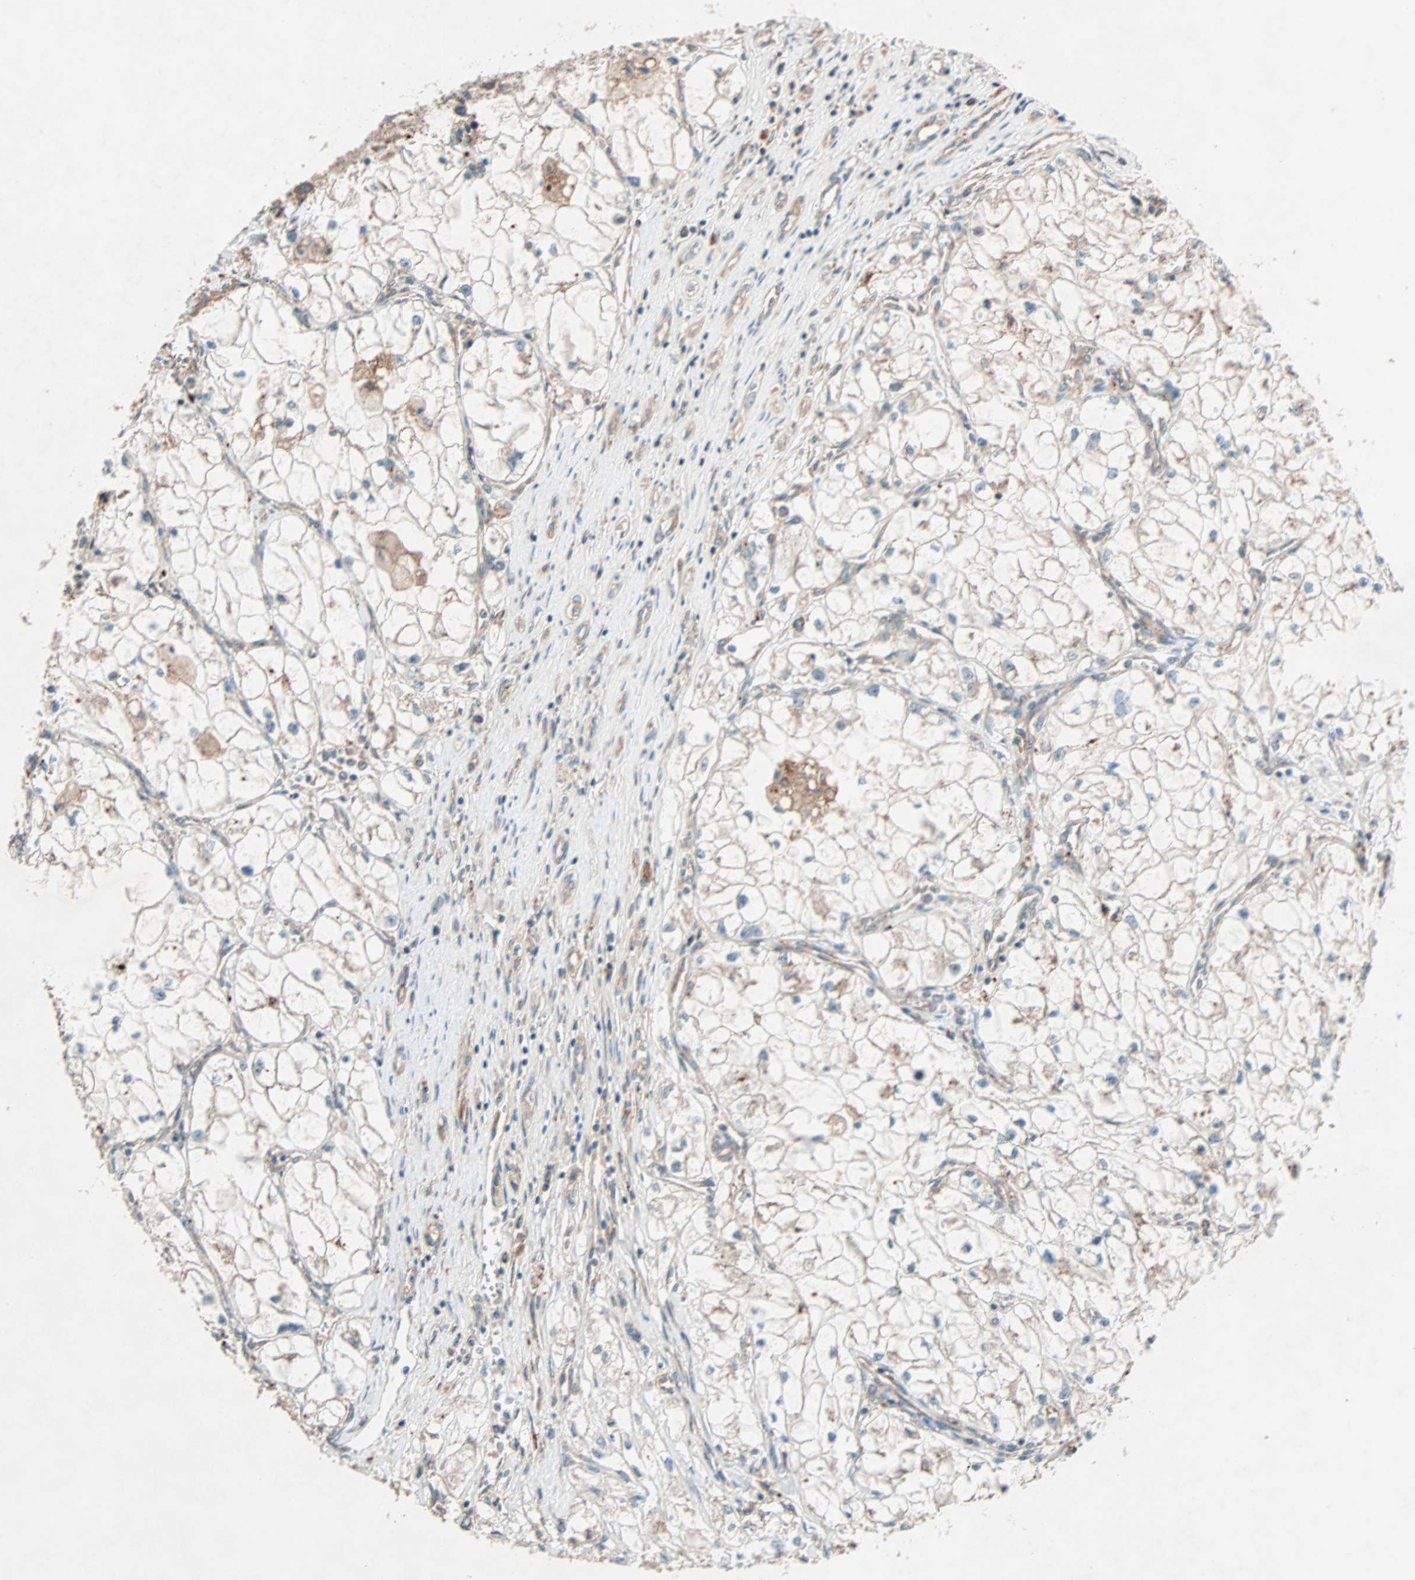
{"staining": {"intensity": "weak", "quantity": ">75%", "location": "cytoplasmic/membranous"}, "tissue": "renal cancer", "cell_type": "Tumor cells", "image_type": "cancer", "snomed": [{"axis": "morphology", "description": "Adenocarcinoma, NOS"}, {"axis": "topography", "description": "Kidney"}], "caption": "Immunohistochemical staining of renal cancer reveals weak cytoplasmic/membranous protein staining in approximately >75% of tumor cells.", "gene": "PHYH", "patient": {"sex": "female", "age": 70}}